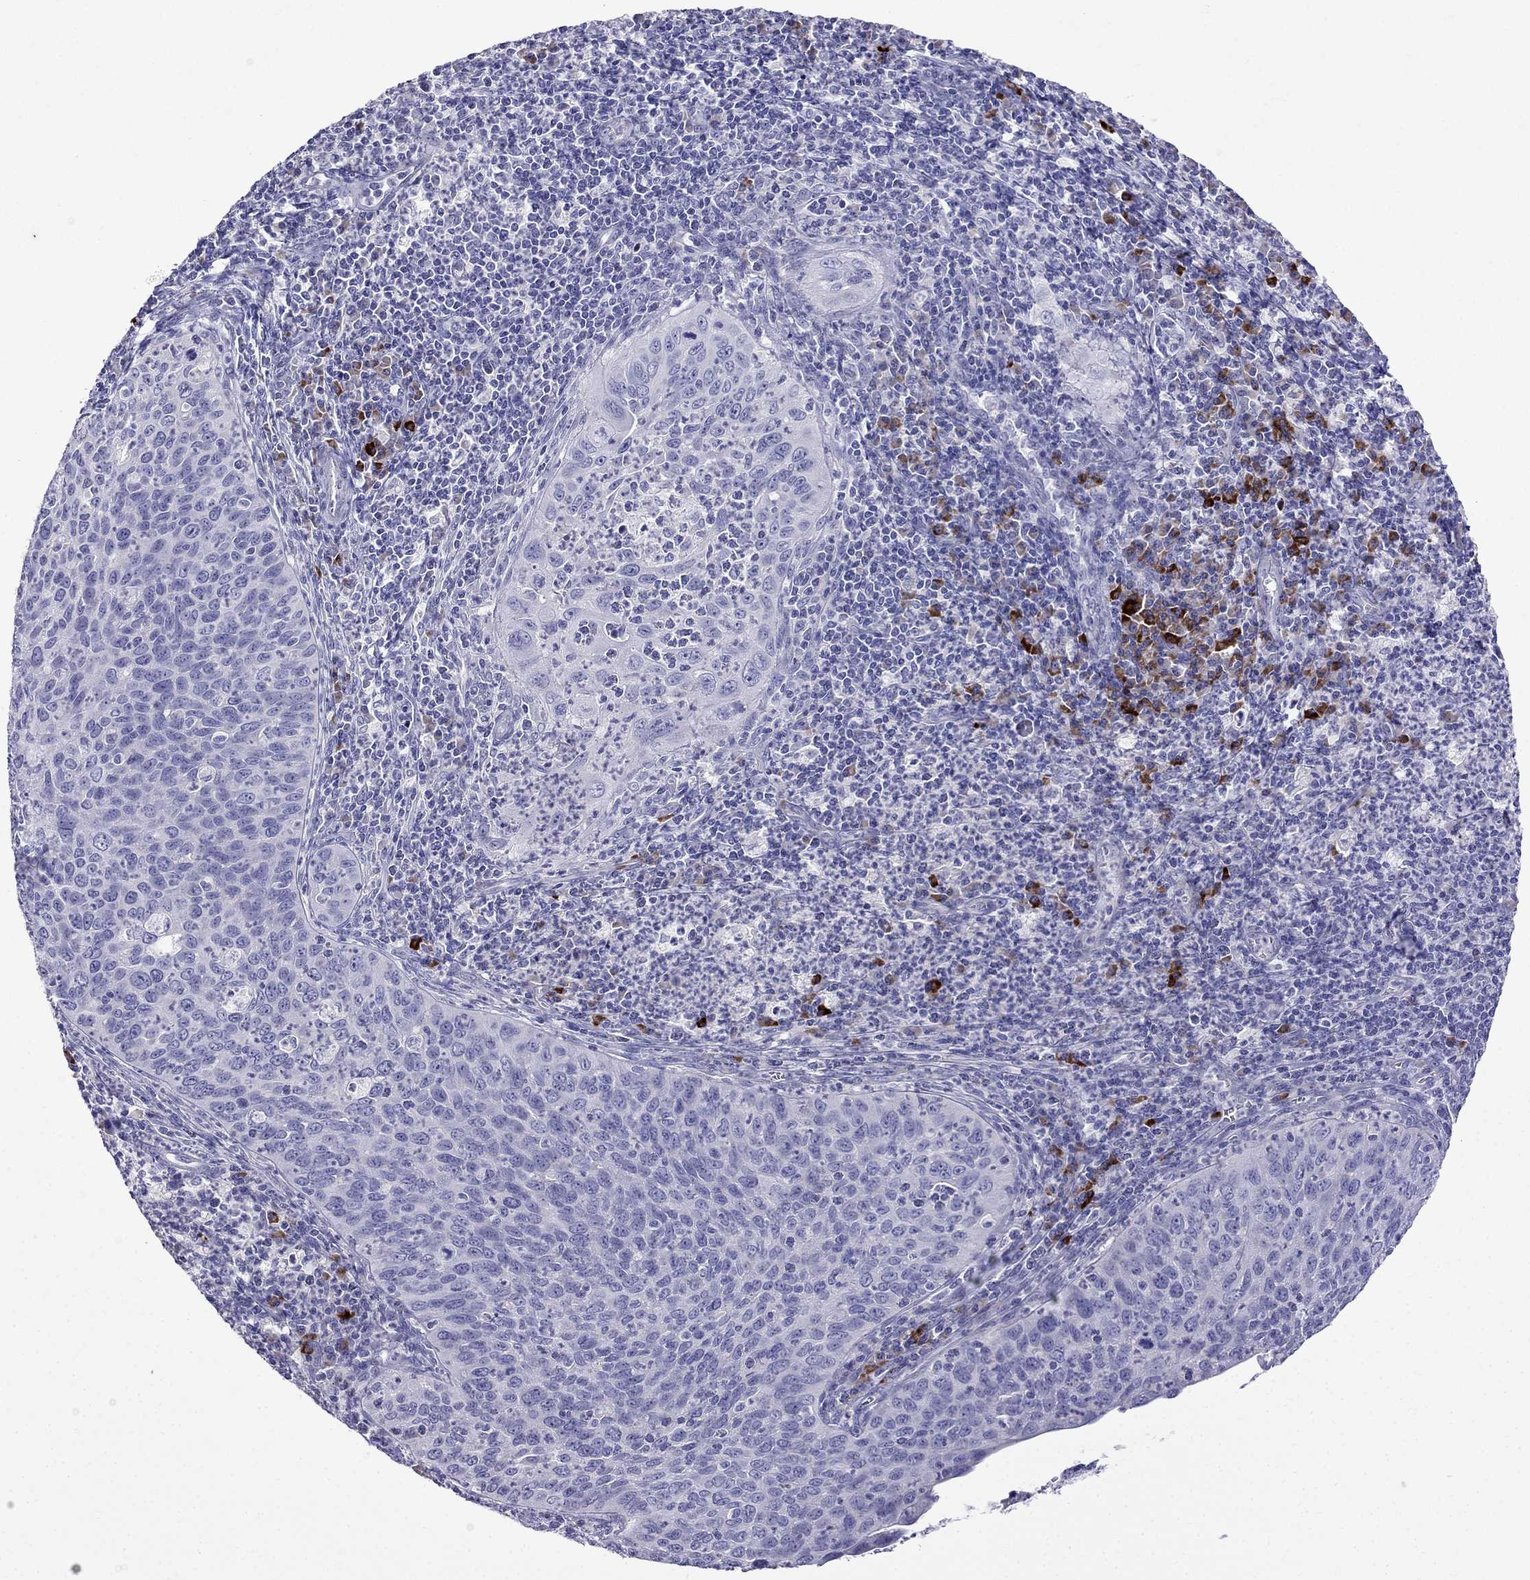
{"staining": {"intensity": "negative", "quantity": "none", "location": "none"}, "tissue": "cervical cancer", "cell_type": "Tumor cells", "image_type": "cancer", "snomed": [{"axis": "morphology", "description": "Squamous cell carcinoma, NOS"}, {"axis": "topography", "description": "Cervix"}], "caption": "This is a histopathology image of immunohistochemistry (IHC) staining of squamous cell carcinoma (cervical), which shows no staining in tumor cells.", "gene": "PATE1", "patient": {"sex": "female", "age": 26}}